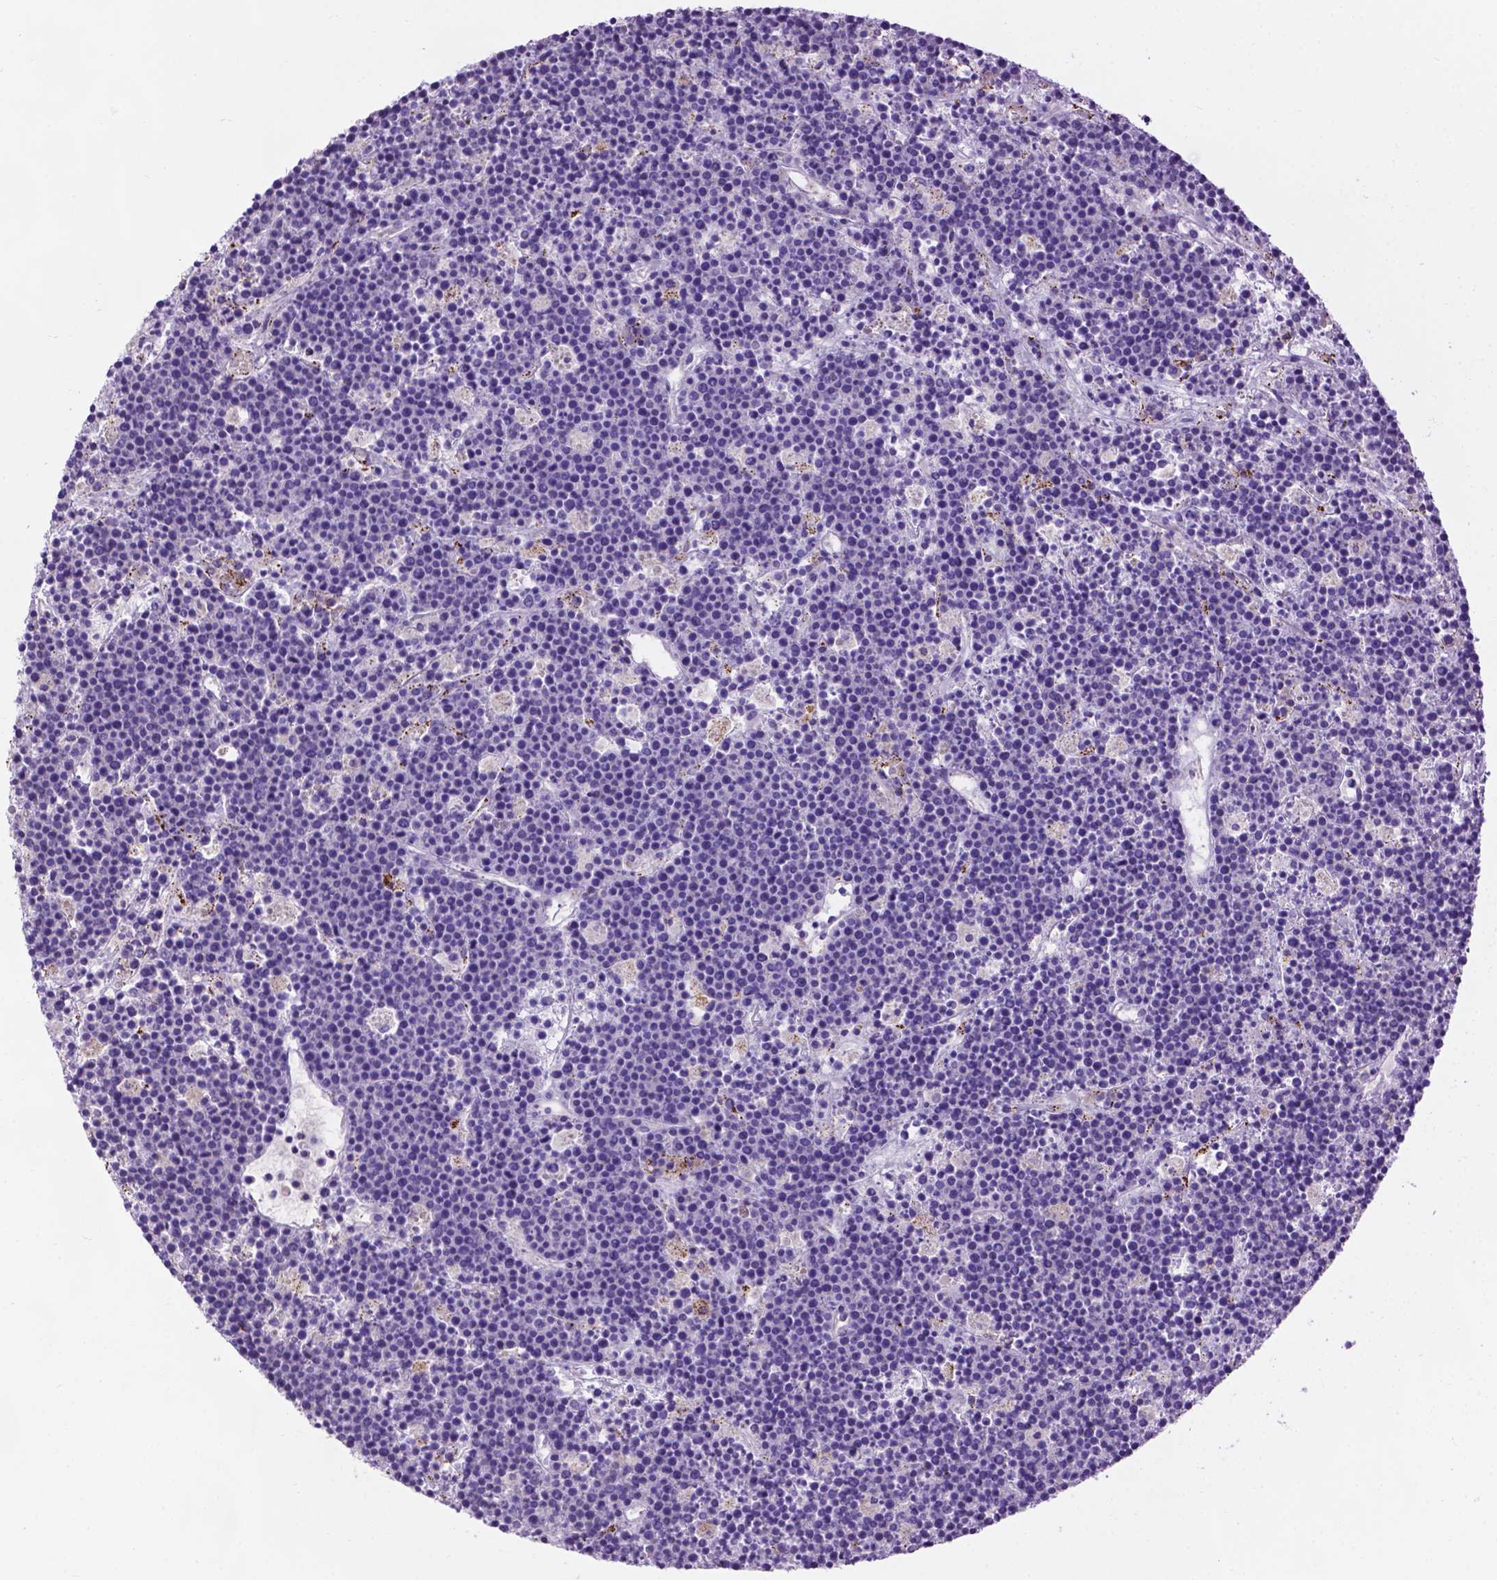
{"staining": {"intensity": "negative", "quantity": "none", "location": "none"}, "tissue": "lymphoma", "cell_type": "Tumor cells", "image_type": "cancer", "snomed": [{"axis": "morphology", "description": "Malignant lymphoma, non-Hodgkin's type, High grade"}, {"axis": "topography", "description": "Ovary"}], "caption": "Immunohistochemistry histopathology image of neoplastic tissue: human malignant lymphoma, non-Hodgkin's type (high-grade) stained with DAB (3,3'-diaminobenzidine) shows no significant protein expression in tumor cells.", "gene": "TMEM132E", "patient": {"sex": "female", "age": 56}}